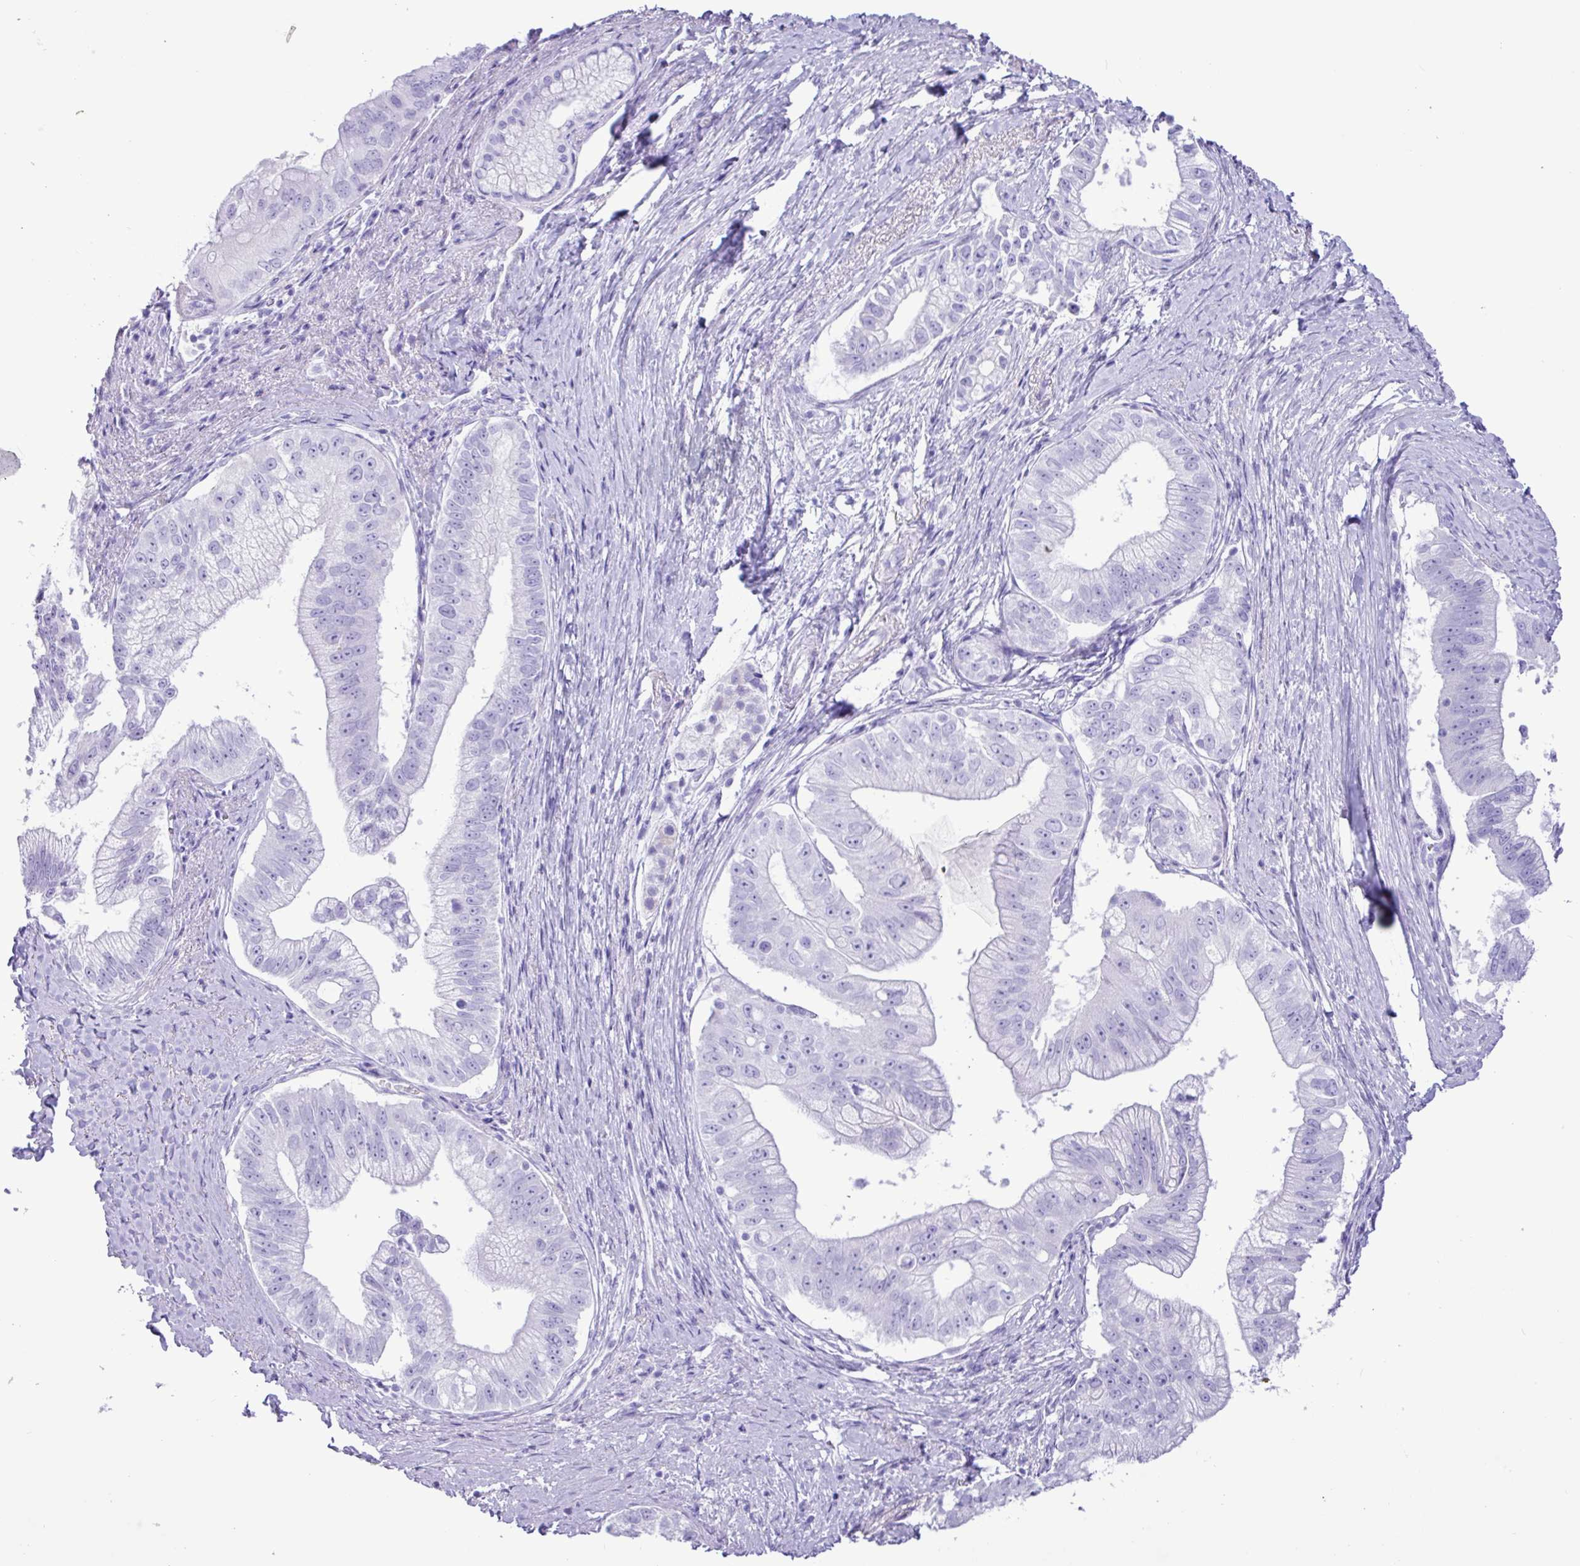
{"staining": {"intensity": "negative", "quantity": "none", "location": "none"}, "tissue": "pancreatic cancer", "cell_type": "Tumor cells", "image_type": "cancer", "snomed": [{"axis": "morphology", "description": "Adenocarcinoma, NOS"}, {"axis": "topography", "description": "Pancreas"}], "caption": "Image shows no protein staining in tumor cells of pancreatic adenocarcinoma tissue. Nuclei are stained in blue.", "gene": "CKMT2", "patient": {"sex": "male", "age": 70}}